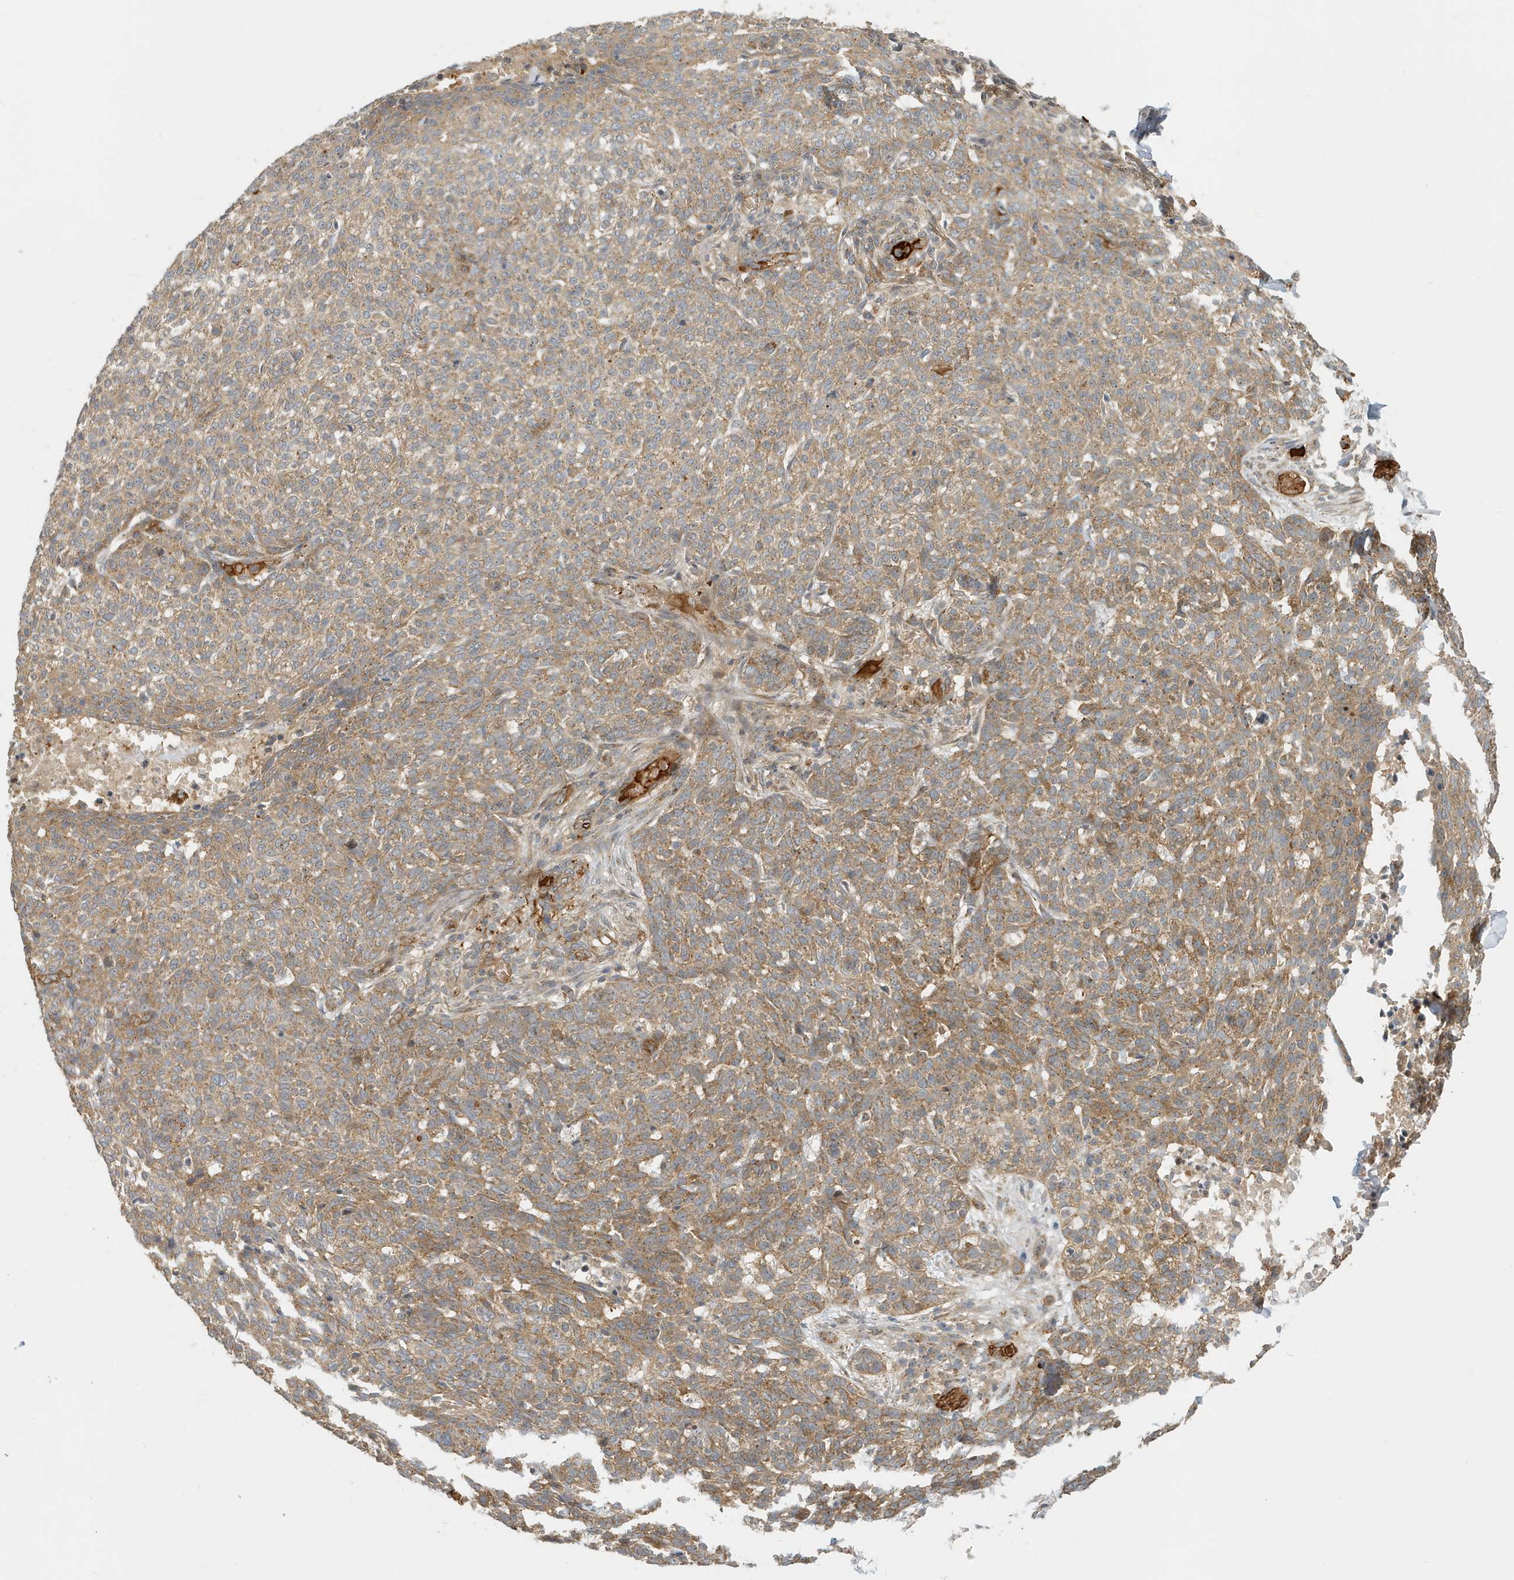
{"staining": {"intensity": "weak", "quantity": ">75%", "location": "cytoplasmic/membranous"}, "tissue": "skin cancer", "cell_type": "Tumor cells", "image_type": "cancer", "snomed": [{"axis": "morphology", "description": "Basal cell carcinoma"}, {"axis": "topography", "description": "Skin"}], "caption": "High-magnification brightfield microscopy of skin cancer (basal cell carcinoma) stained with DAB (brown) and counterstained with hematoxylin (blue). tumor cells exhibit weak cytoplasmic/membranous expression is present in approximately>75% of cells.", "gene": "FYCO1", "patient": {"sex": "male", "age": 85}}